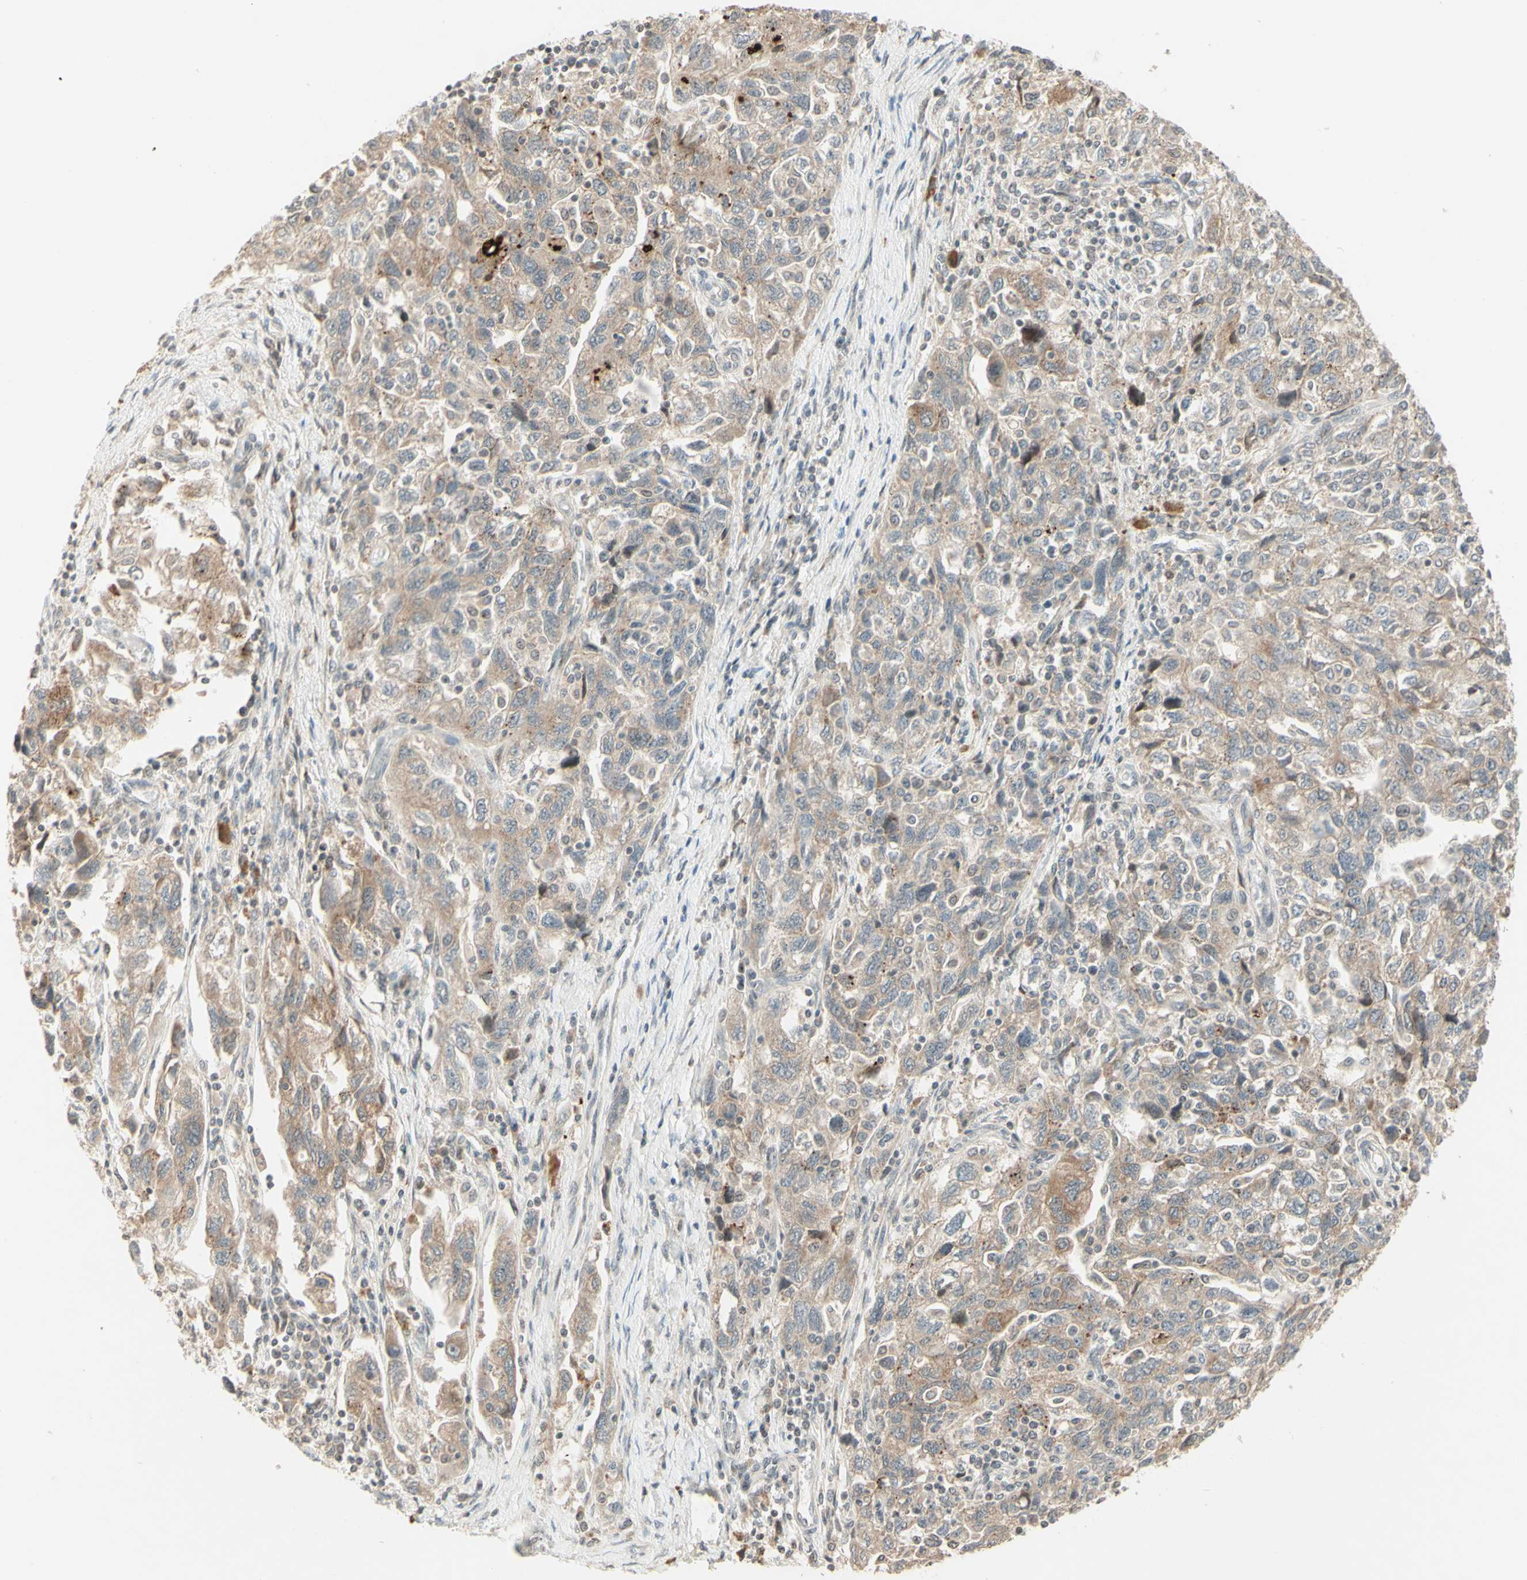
{"staining": {"intensity": "weak", "quantity": ">75%", "location": "cytoplasmic/membranous"}, "tissue": "ovarian cancer", "cell_type": "Tumor cells", "image_type": "cancer", "snomed": [{"axis": "morphology", "description": "Carcinoma, NOS"}, {"axis": "morphology", "description": "Cystadenocarcinoma, serous, NOS"}, {"axis": "topography", "description": "Ovary"}], "caption": "Tumor cells show low levels of weak cytoplasmic/membranous positivity in approximately >75% of cells in ovarian cancer (serous cystadenocarcinoma). (Brightfield microscopy of DAB IHC at high magnification).", "gene": "ZW10", "patient": {"sex": "female", "age": 69}}